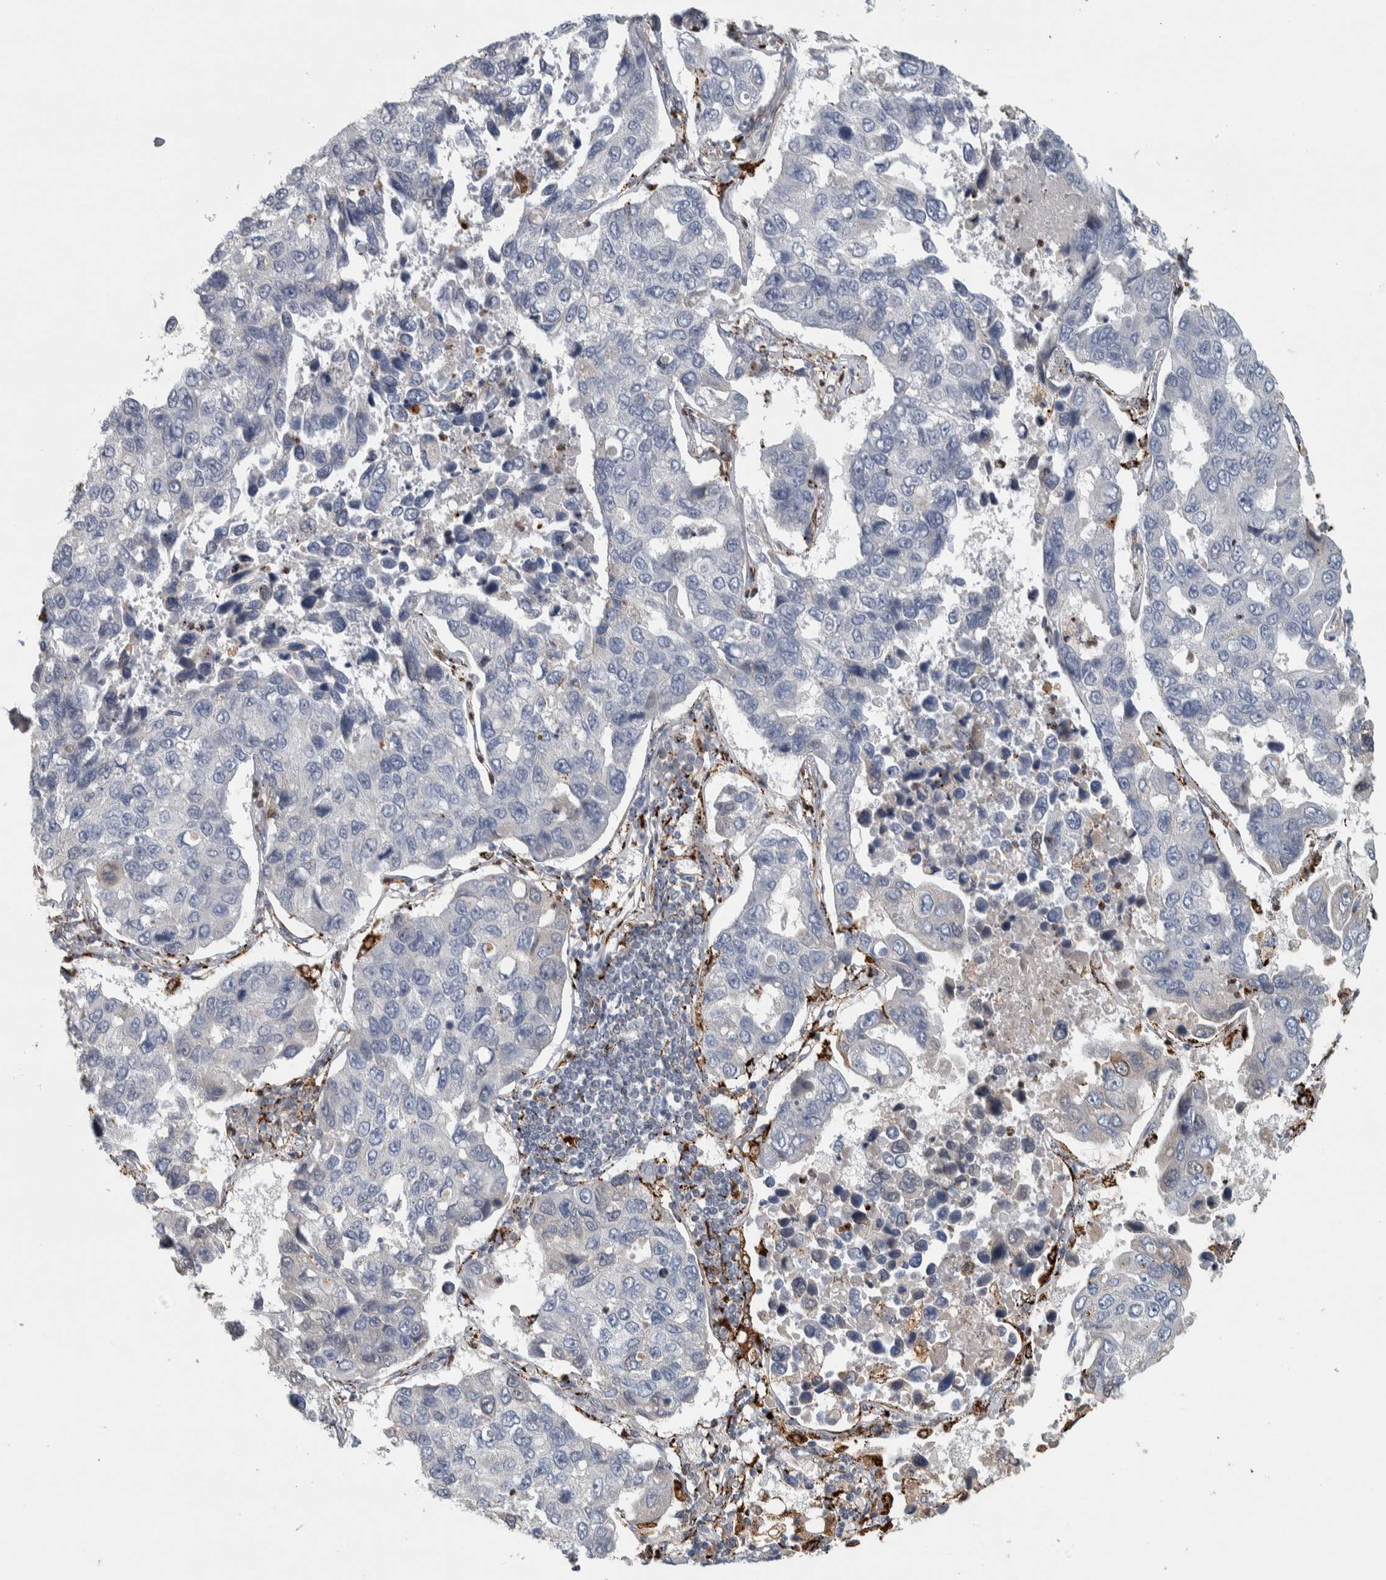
{"staining": {"intensity": "negative", "quantity": "none", "location": "none"}, "tissue": "lung cancer", "cell_type": "Tumor cells", "image_type": "cancer", "snomed": [{"axis": "morphology", "description": "Adenocarcinoma, NOS"}, {"axis": "topography", "description": "Lung"}], "caption": "Photomicrograph shows no significant protein expression in tumor cells of lung cancer (adenocarcinoma).", "gene": "FAM78A", "patient": {"sex": "male", "age": 64}}